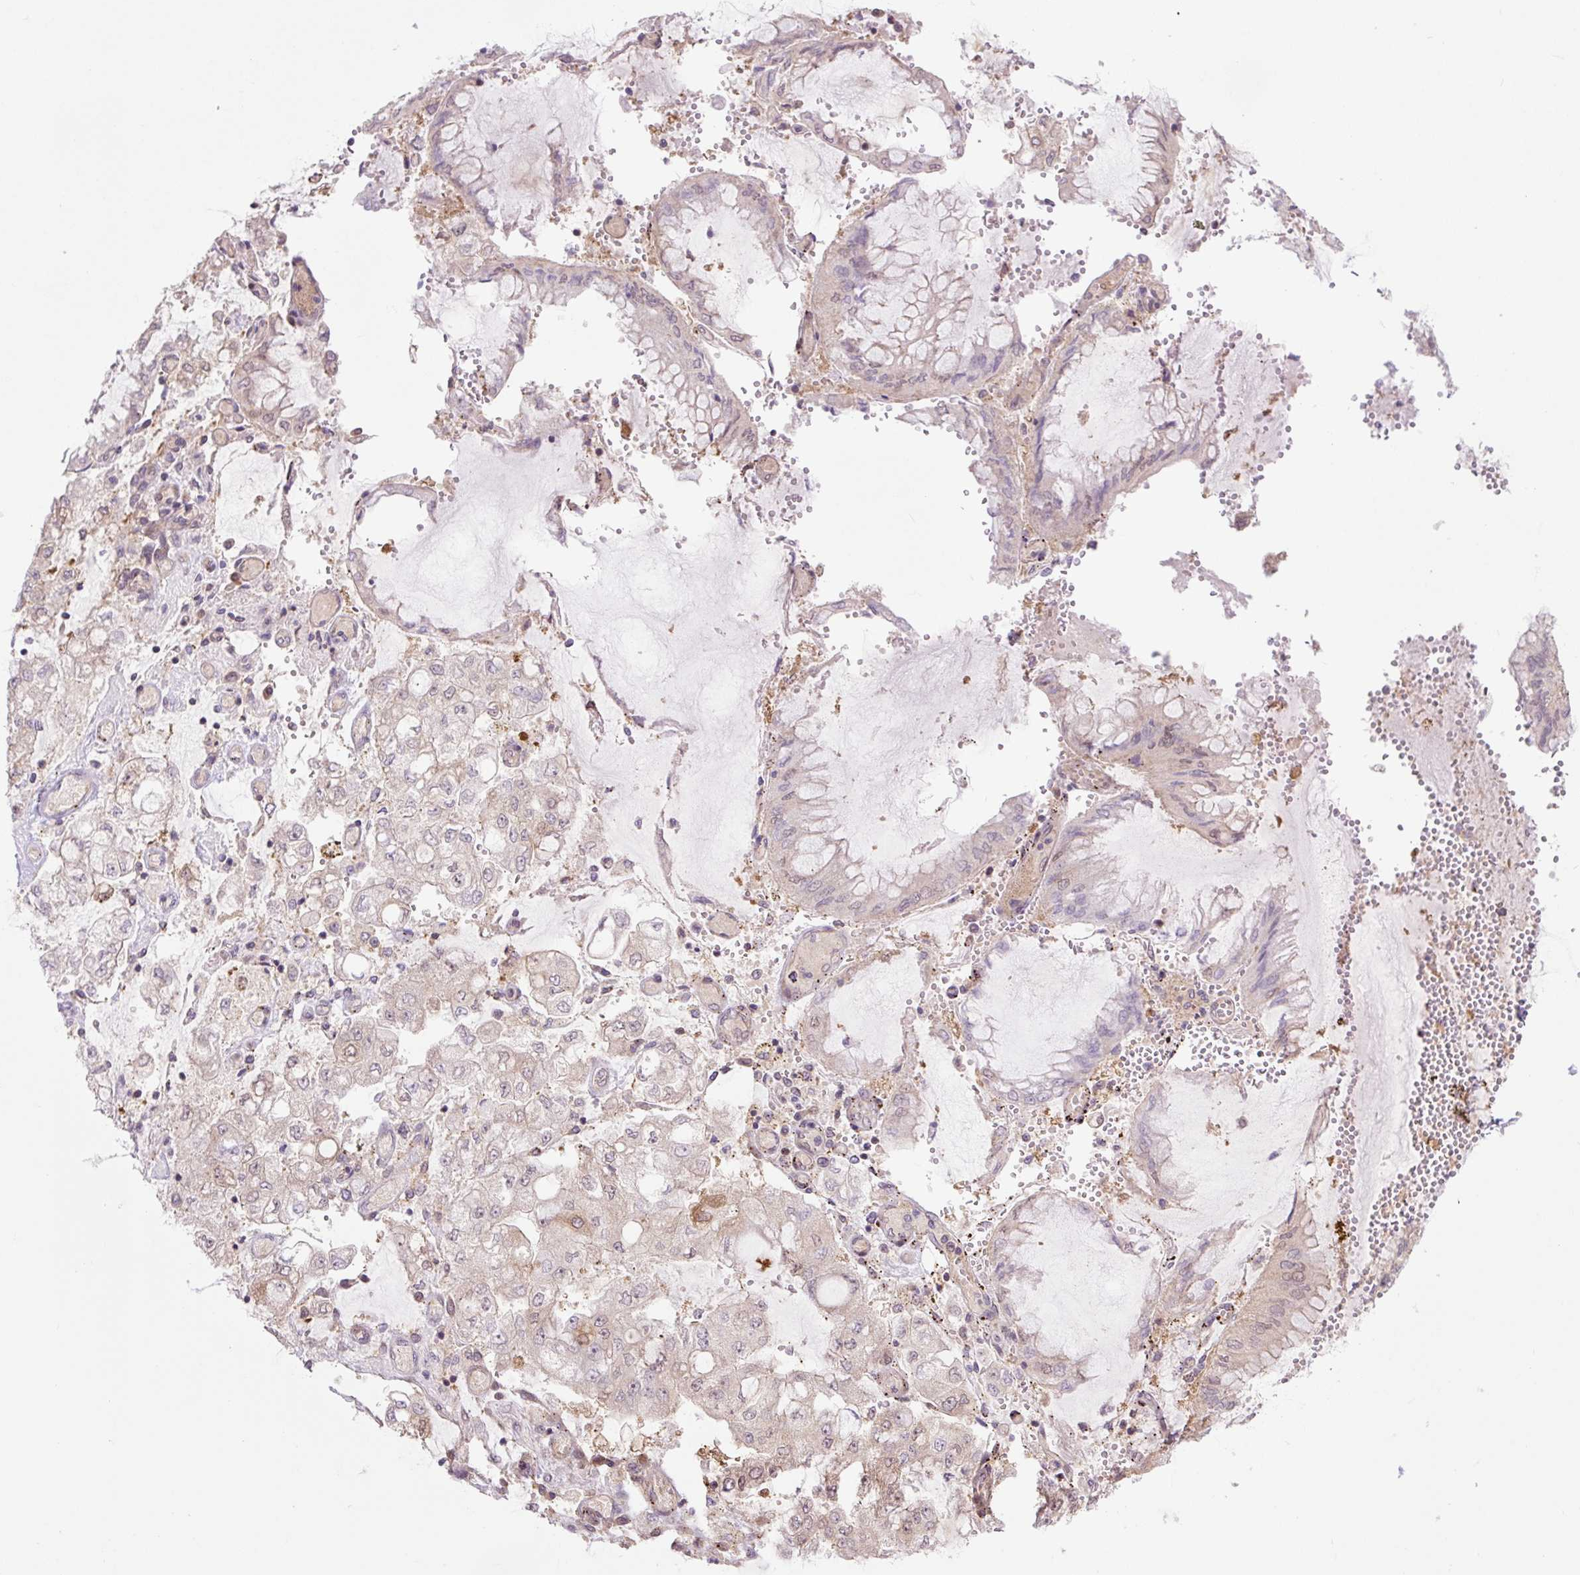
{"staining": {"intensity": "negative", "quantity": "none", "location": "none"}, "tissue": "stomach cancer", "cell_type": "Tumor cells", "image_type": "cancer", "snomed": [{"axis": "morphology", "description": "Adenocarcinoma, NOS"}, {"axis": "topography", "description": "Stomach"}], "caption": "A photomicrograph of stomach cancer (adenocarcinoma) stained for a protein demonstrates no brown staining in tumor cells.", "gene": "TPT1", "patient": {"sex": "male", "age": 76}}